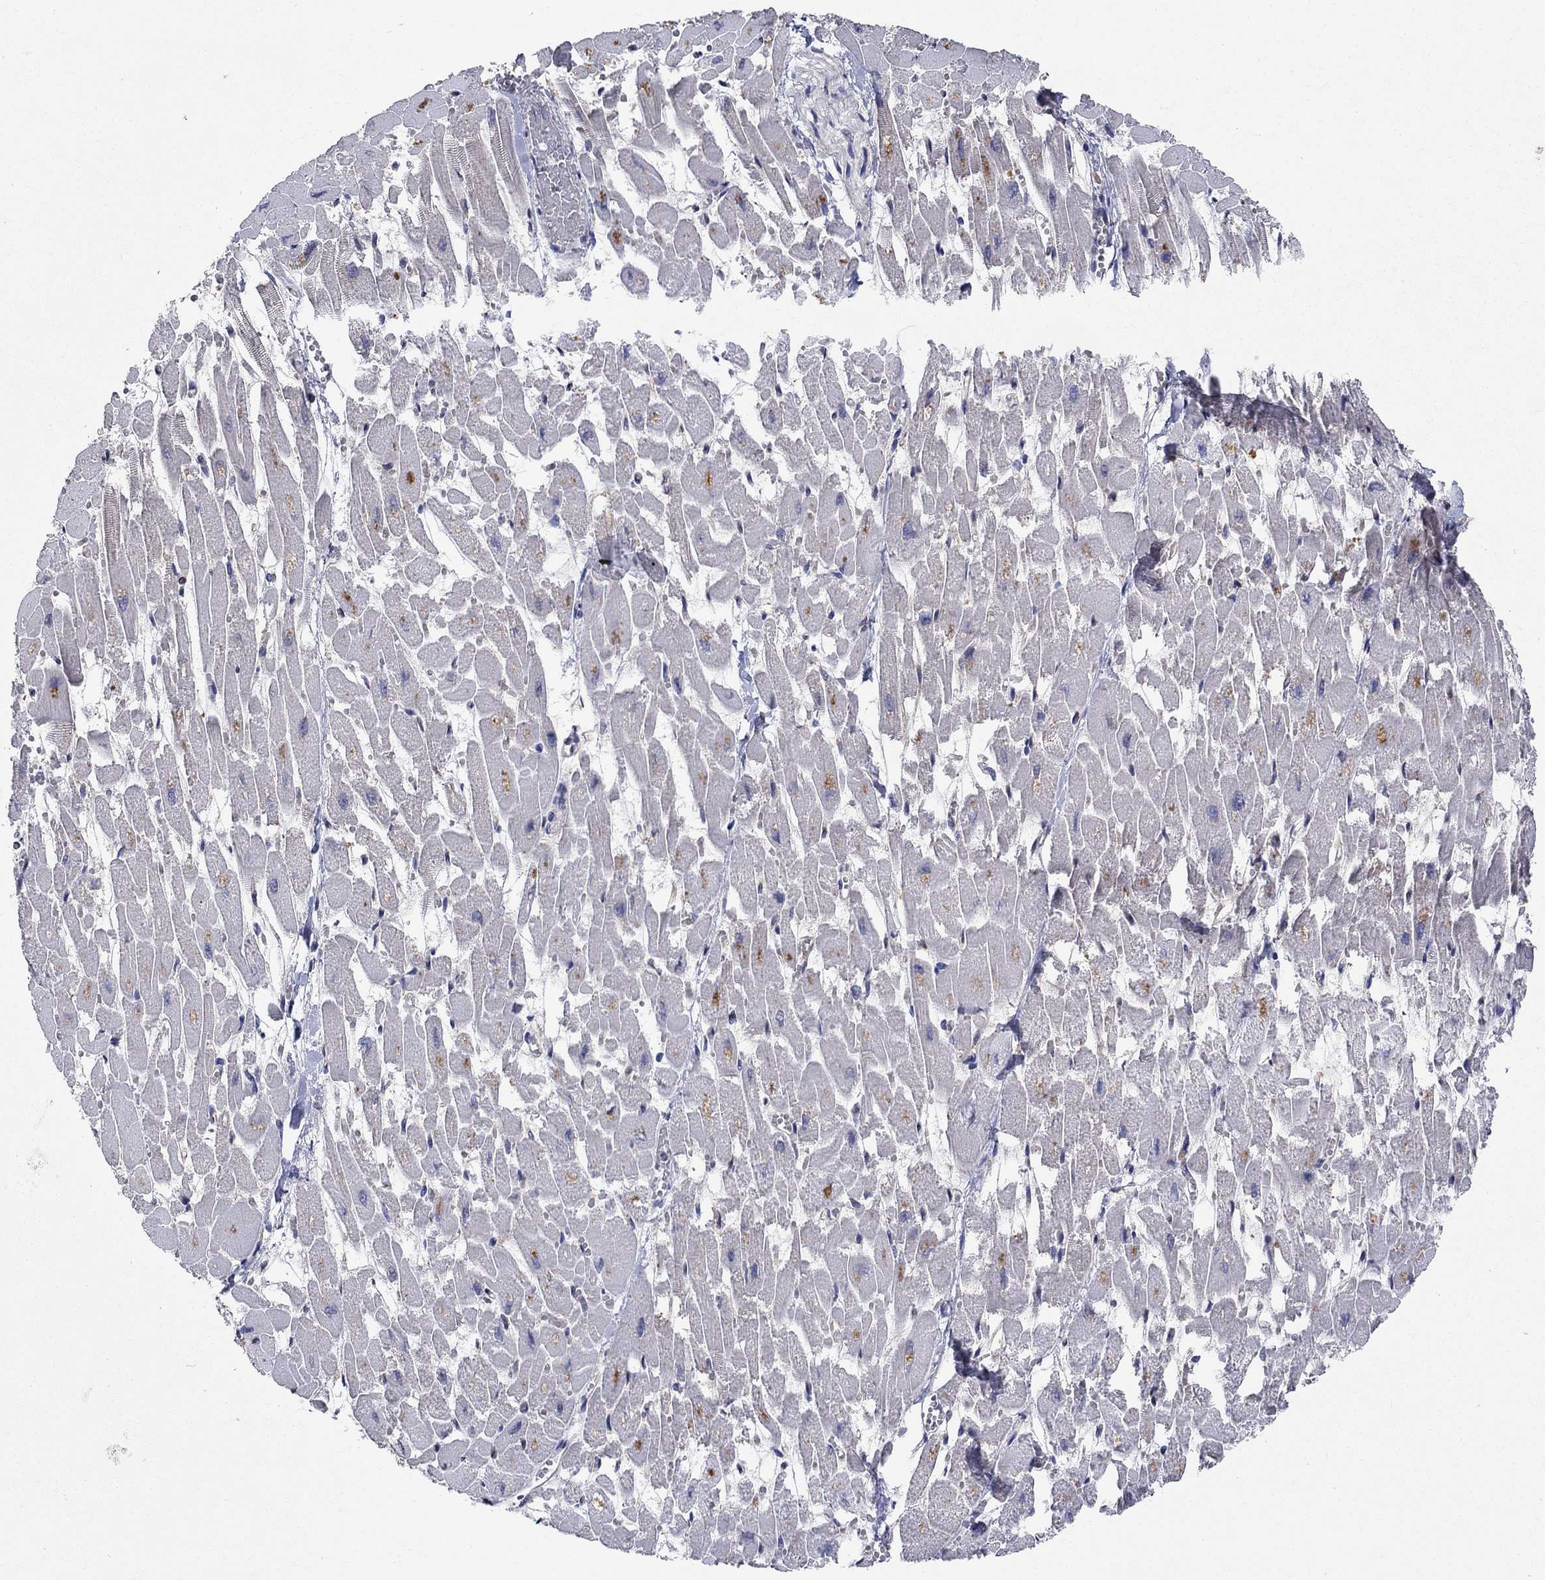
{"staining": {"intensity": "negative", "quantity": "none", "location": "none"}, "tissue": "heart muscle", "cell_type": "Cardiomyocytes", "image_type": "normal", "snomed": [{"axis": "morphology", "description": "Normal tissue, NOS"}, {"axis": "topography", "description": "Heart"}], "caption": "High magnification brightfield microscopy of normal heart muscle stained with DAB (brown) and counterstained with hematoxylin (blue): cardiomyocytes show no significant positivity. Nuclei are stained in blue.", "gene": "AGFG2", "patient": {"sex": "female", "age": 52}}